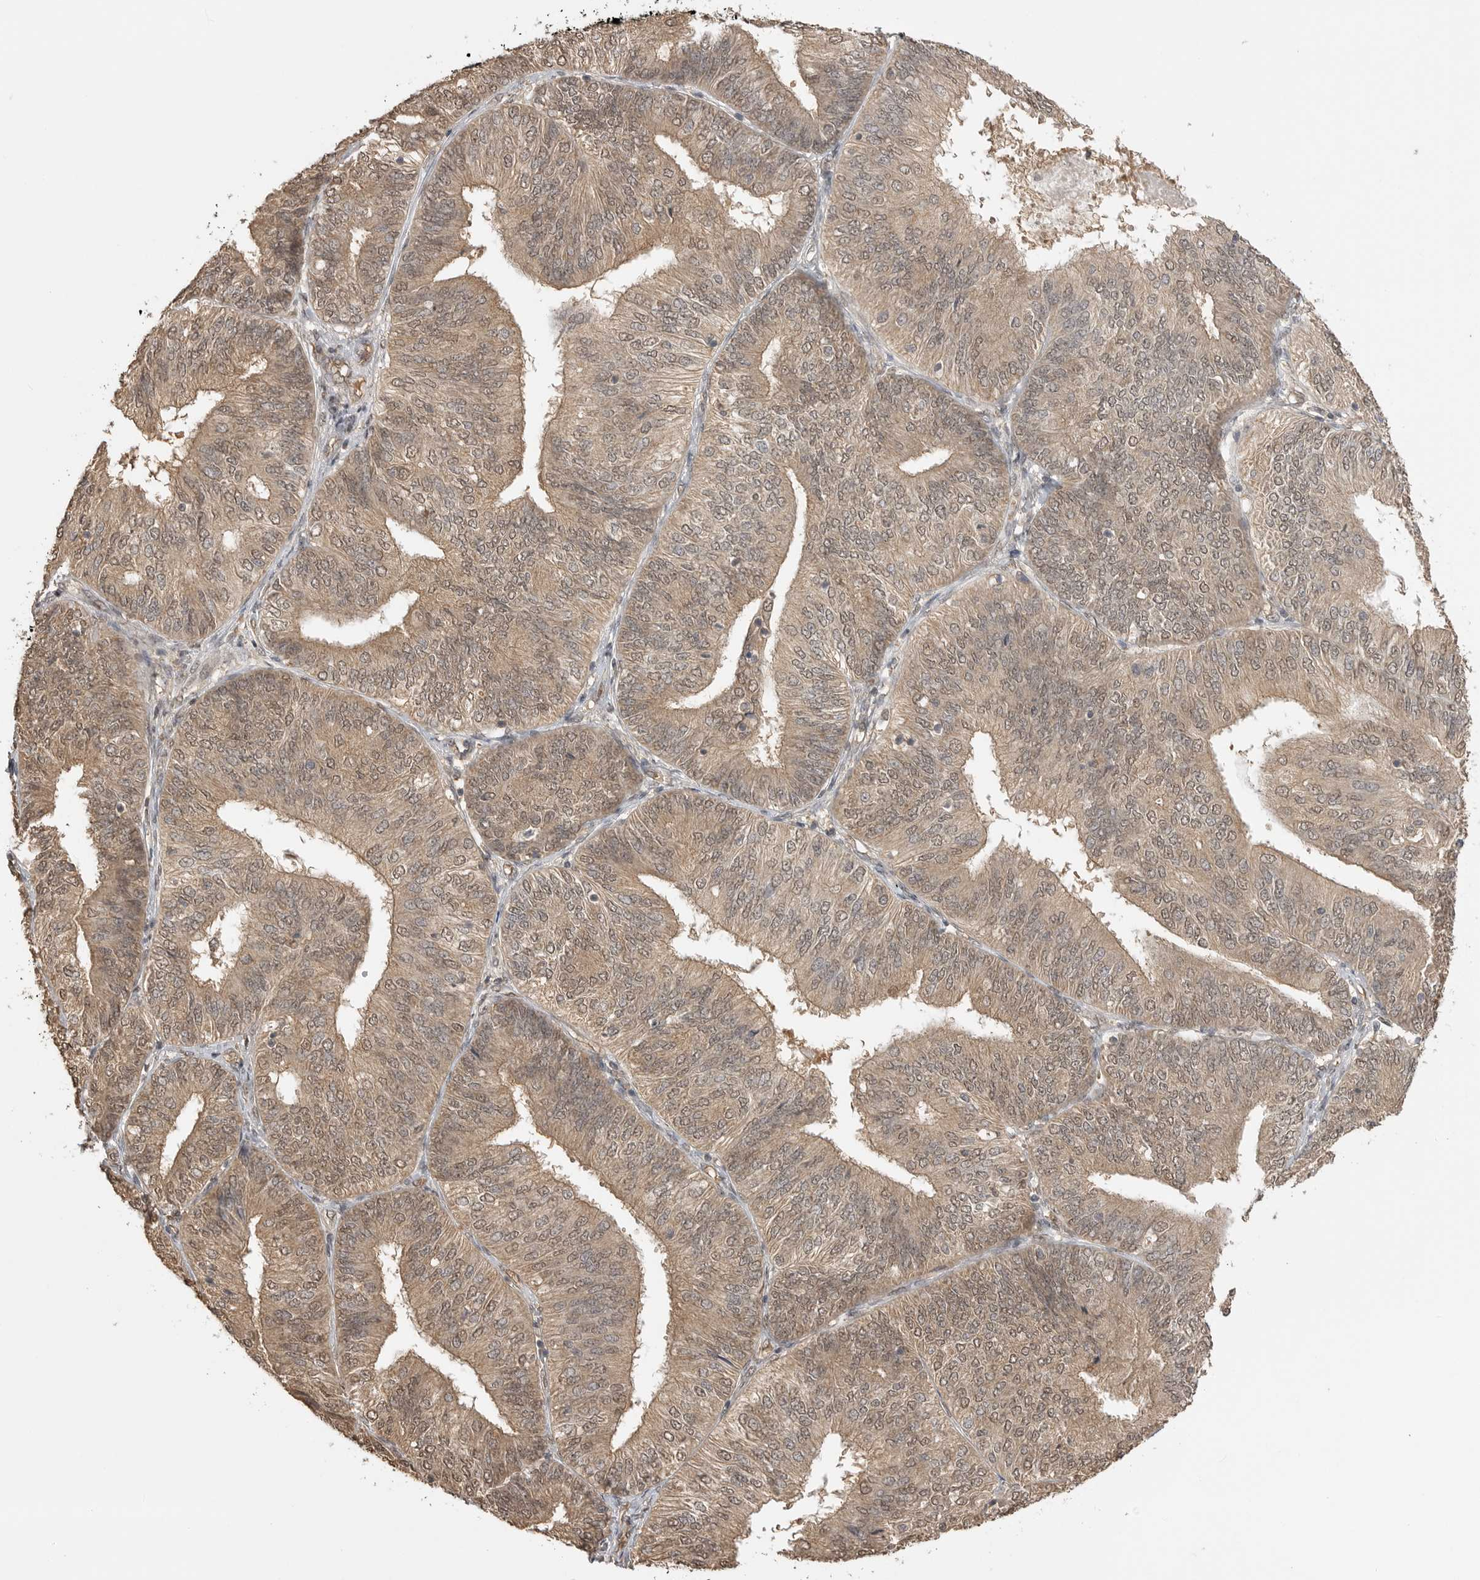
{"staining": {"intensity": "moderate", "quantity": ">75%", "location": "cytoplasmic/membranous,nuclear"}, "tissue": "endometrial cancer", "cell_type": "Tumor cells", "image_type": "cancer", "snomed": [{"axis": "morphology", "description": "Adenocarcinoma, NOS"}, {"axis": "topography", "description": "Endometrium"}], "caption": "Protein staining by IHC demonstrates moderate cytoplasmic/membranous and nuclear staining in approximately >75% of tumor cells in endometrial cancer.", "gene": "ASPSCR1", "patient": {"sex": "female", "age": 58}}